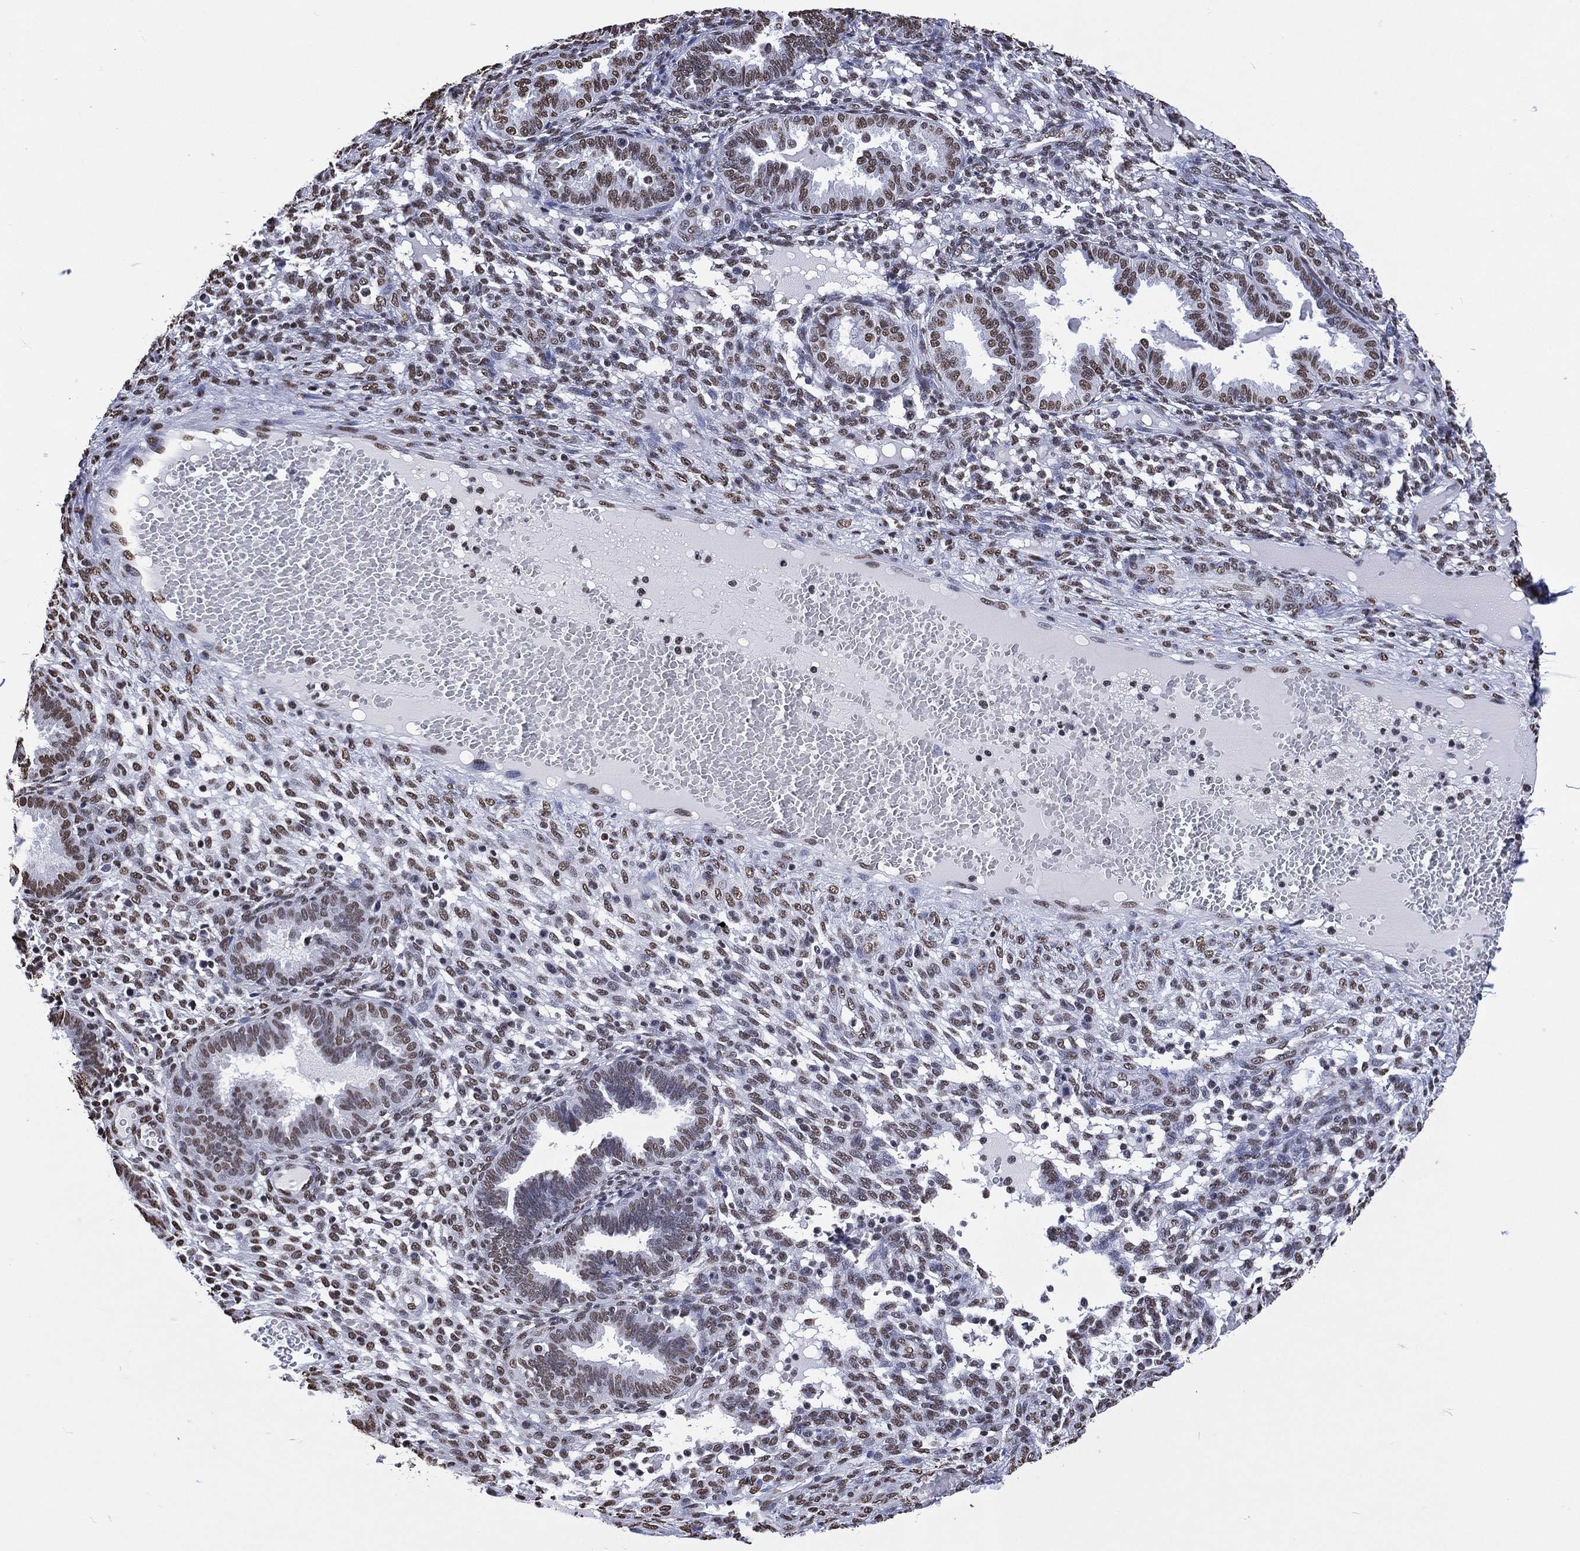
{"staining": {"intensity": "moderate", "quantity": ">75%", "location": "nuclear"}, "tissue": "endometrium", "cell_type": "Cells in endometrial stroma", "image_type": "normal", "snomed": [{"axis": "morphology", "description": "Normal tissue, NOS"}, {"axis": "topography", "description": "Endometrium"}], "caption": "A brown stain highlights moderate nuclear positivity of a protein in cells in endometrial stroma of normal endometrium. The staining was performed using DAB (3,3'-diaminobenzidine) to visualize the protein expression in brown, while the nuclei were stained in blue with hematoxylin (Magnification: 20x).", "gene": "RETREG2", "patient": {"sex": "female", "age": 42}}